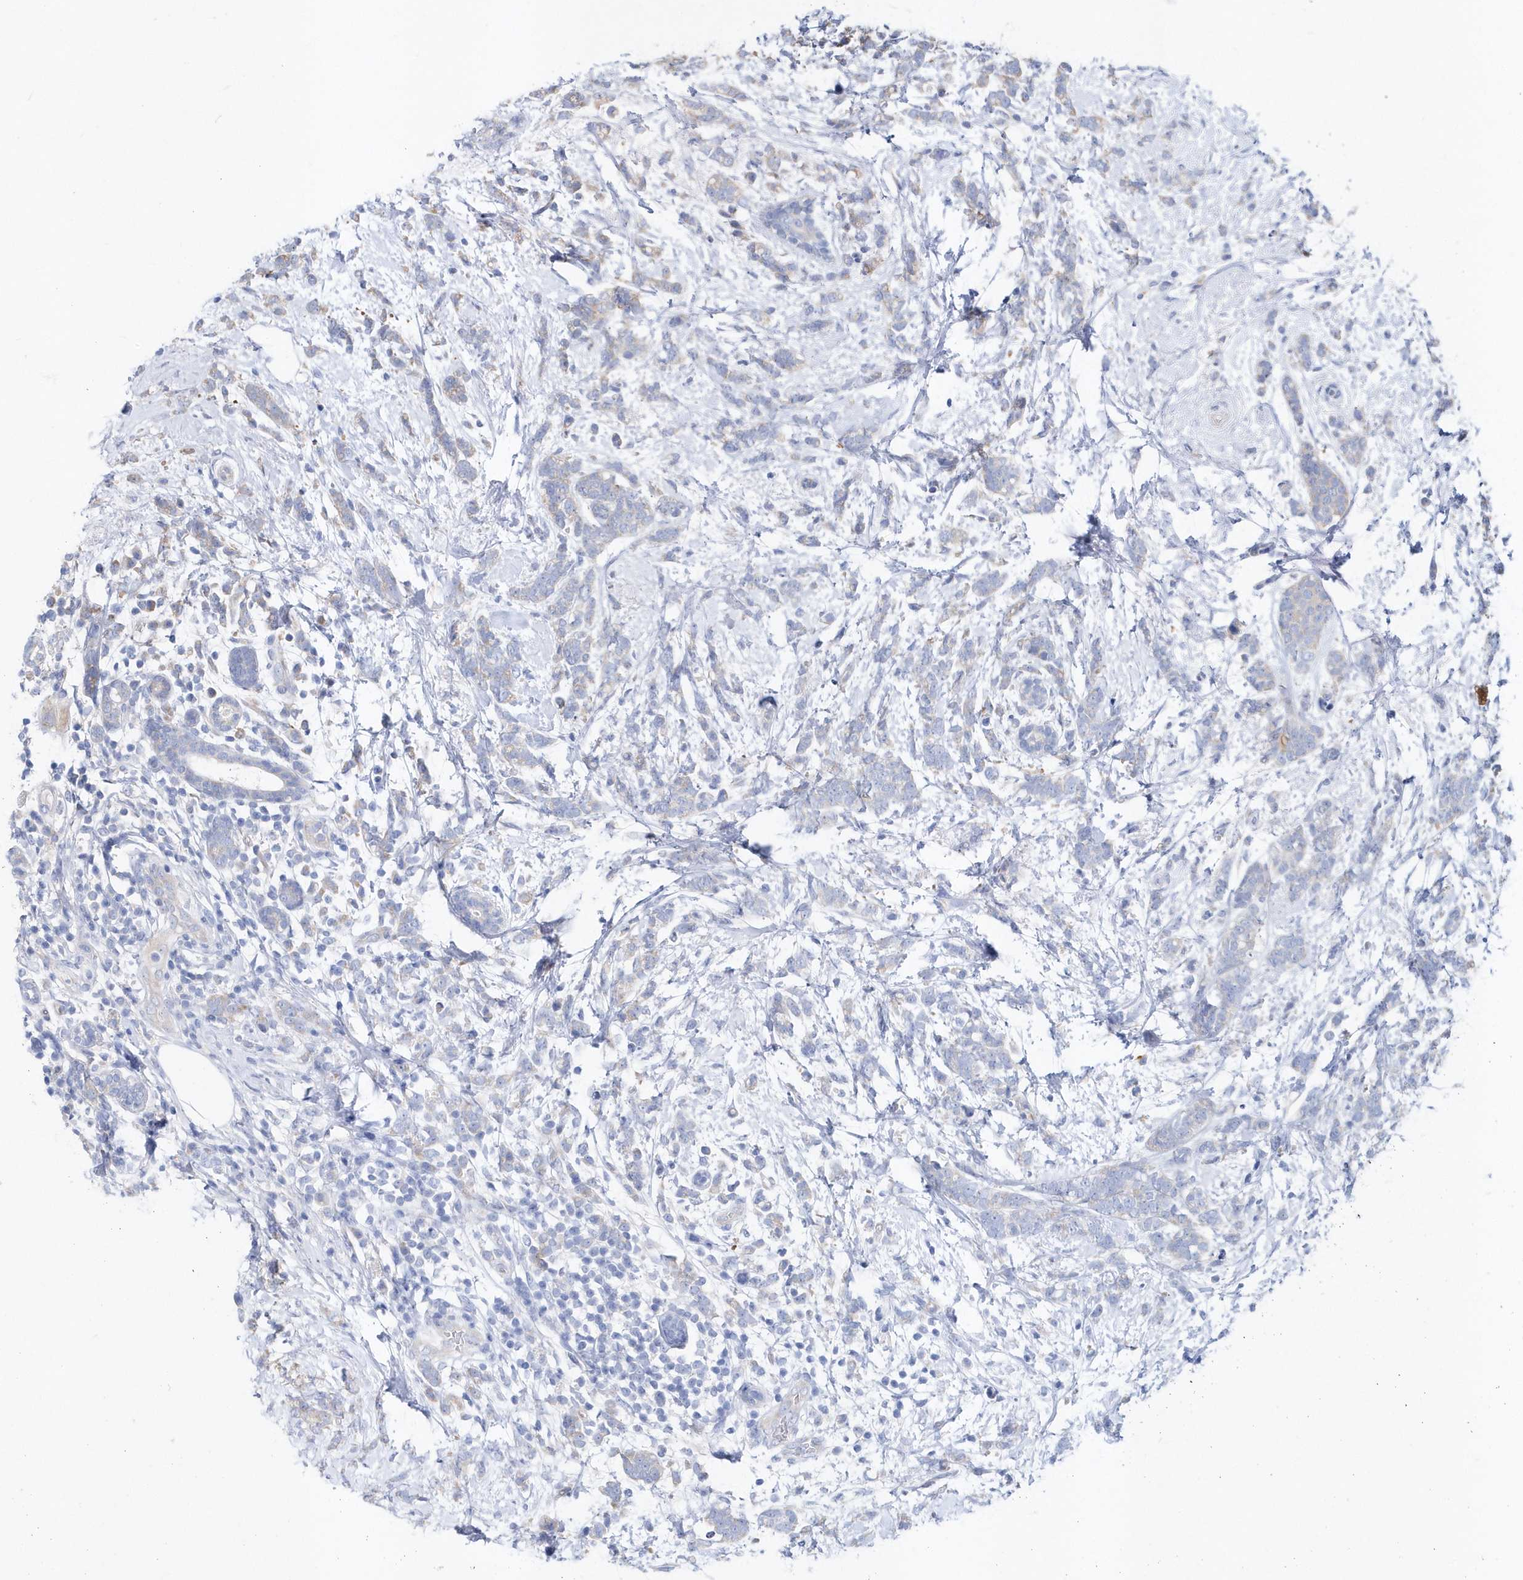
{"staining": {"intensity": "weak", "quantity": "<25%", "location": "cytoplasmic/membranous"}, "tissue": "breast cancer", "cell_type": "Tumor cells", "image_type": "cancer", "snomed": [{"axis": "morphology", "description": "Lobular carcinoma"}, {"axis": "topography", "description": "Breast"}], "caption": "DAB immunohistochemical staining of human breast cancer (lobular carcinoma) demonstrates no significant staining in tumor cells. The staining was performed using DAB to visualize the protein expression in brown, while the nuclei were stained in blue with hematoxylin (Magnification: 20x).", "gene": "JKAMP", "patient": {"sex": "female", "age": 58}}